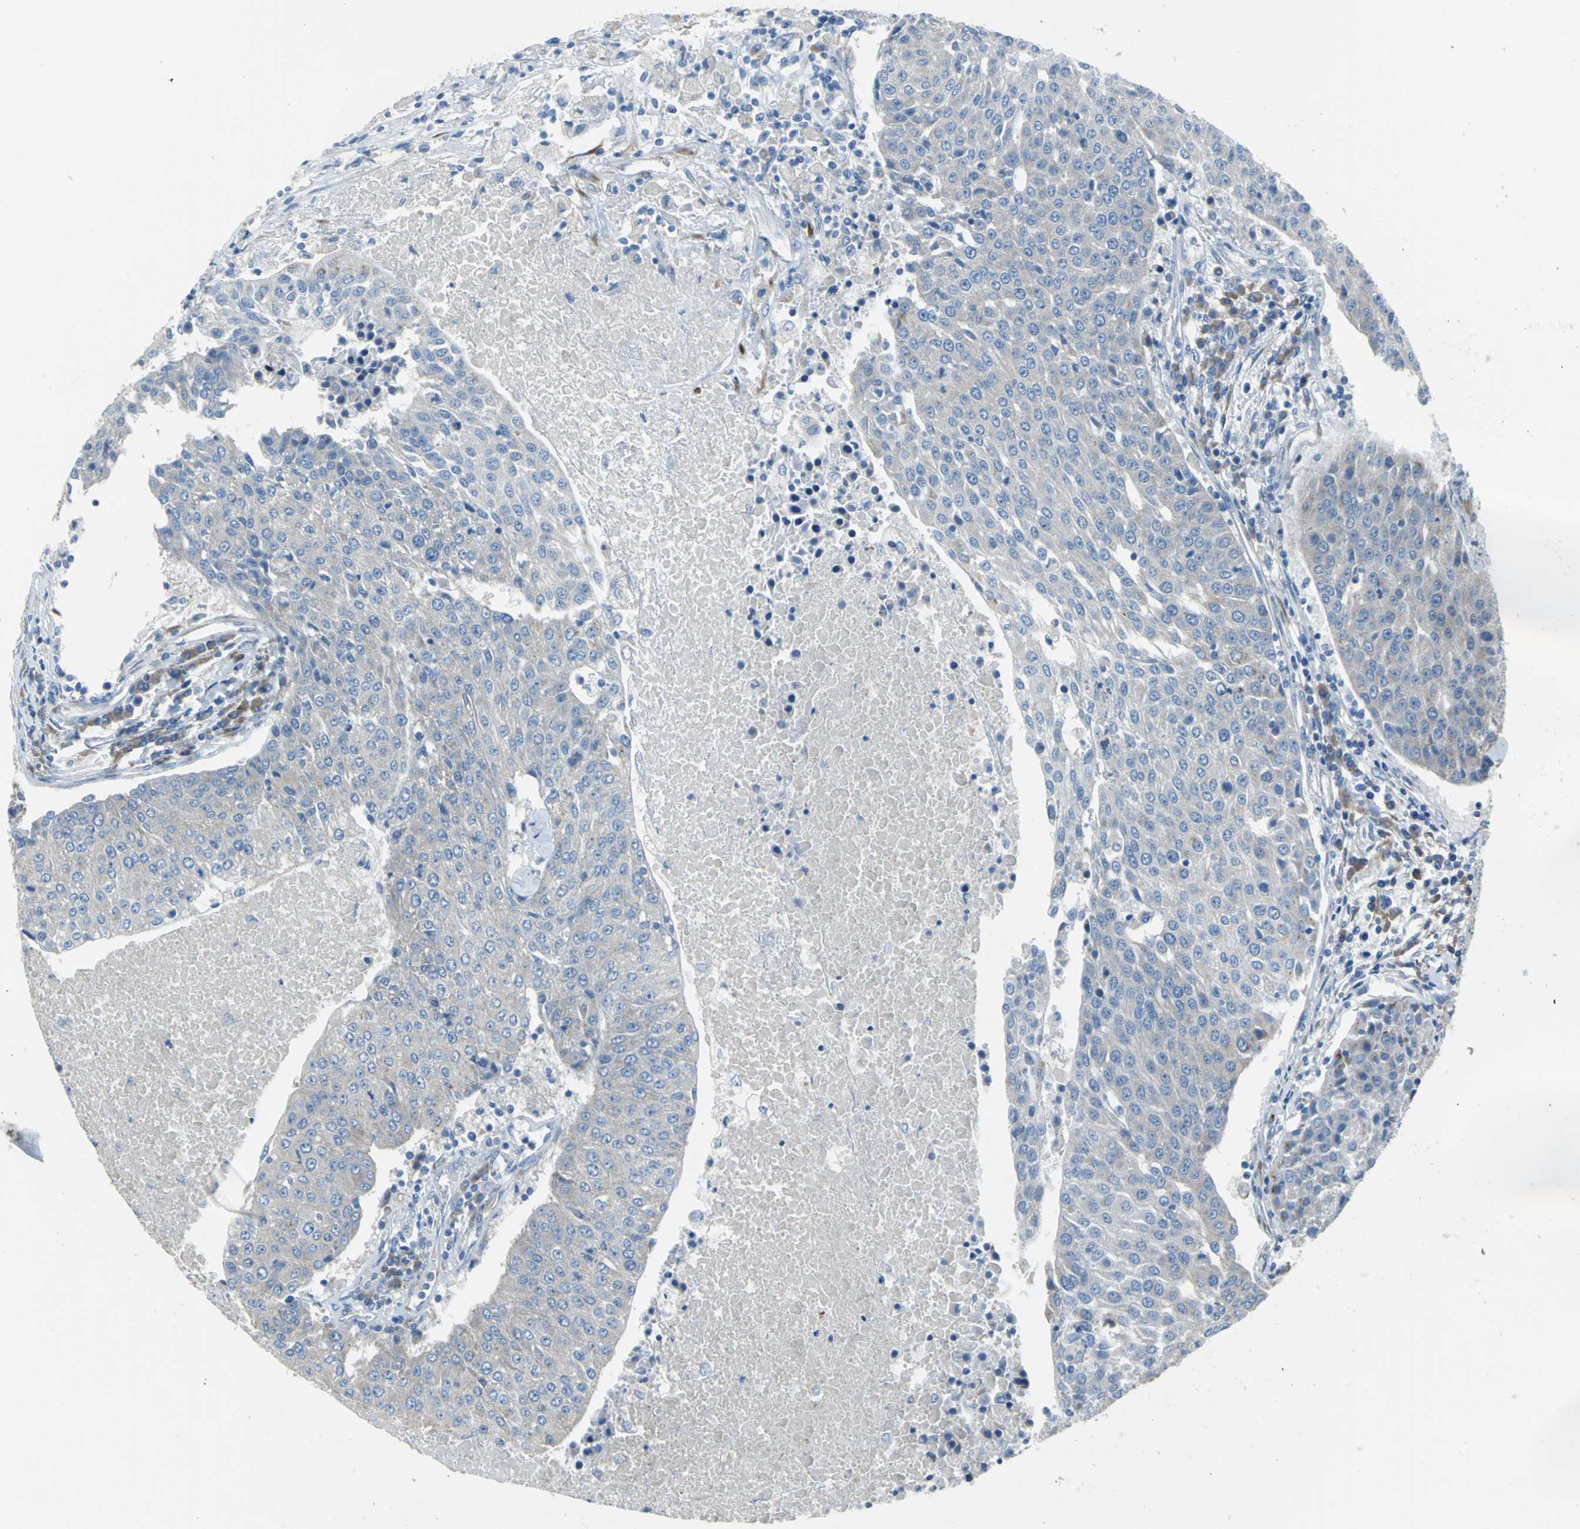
{"staining": {"intensity": "negative", "quantity": "none", "location": "none"}, "tissue": "urothelial cancer", "cell_type": "Tumor cells", "image_type": "cancer", "snomed": [{"axis": "morphology", "description": "Urothelial carcinoma, High grade"}, {"axis": "topography", "description": "Urinary bladder"}], "caption": "The immunohistochemistry photomicrograph has no significant staining in tumor cells of high-grade urothelial carcinoma tissue.", "gene": "EIF5A", "patient": {"sex": "female", "age": 85}}